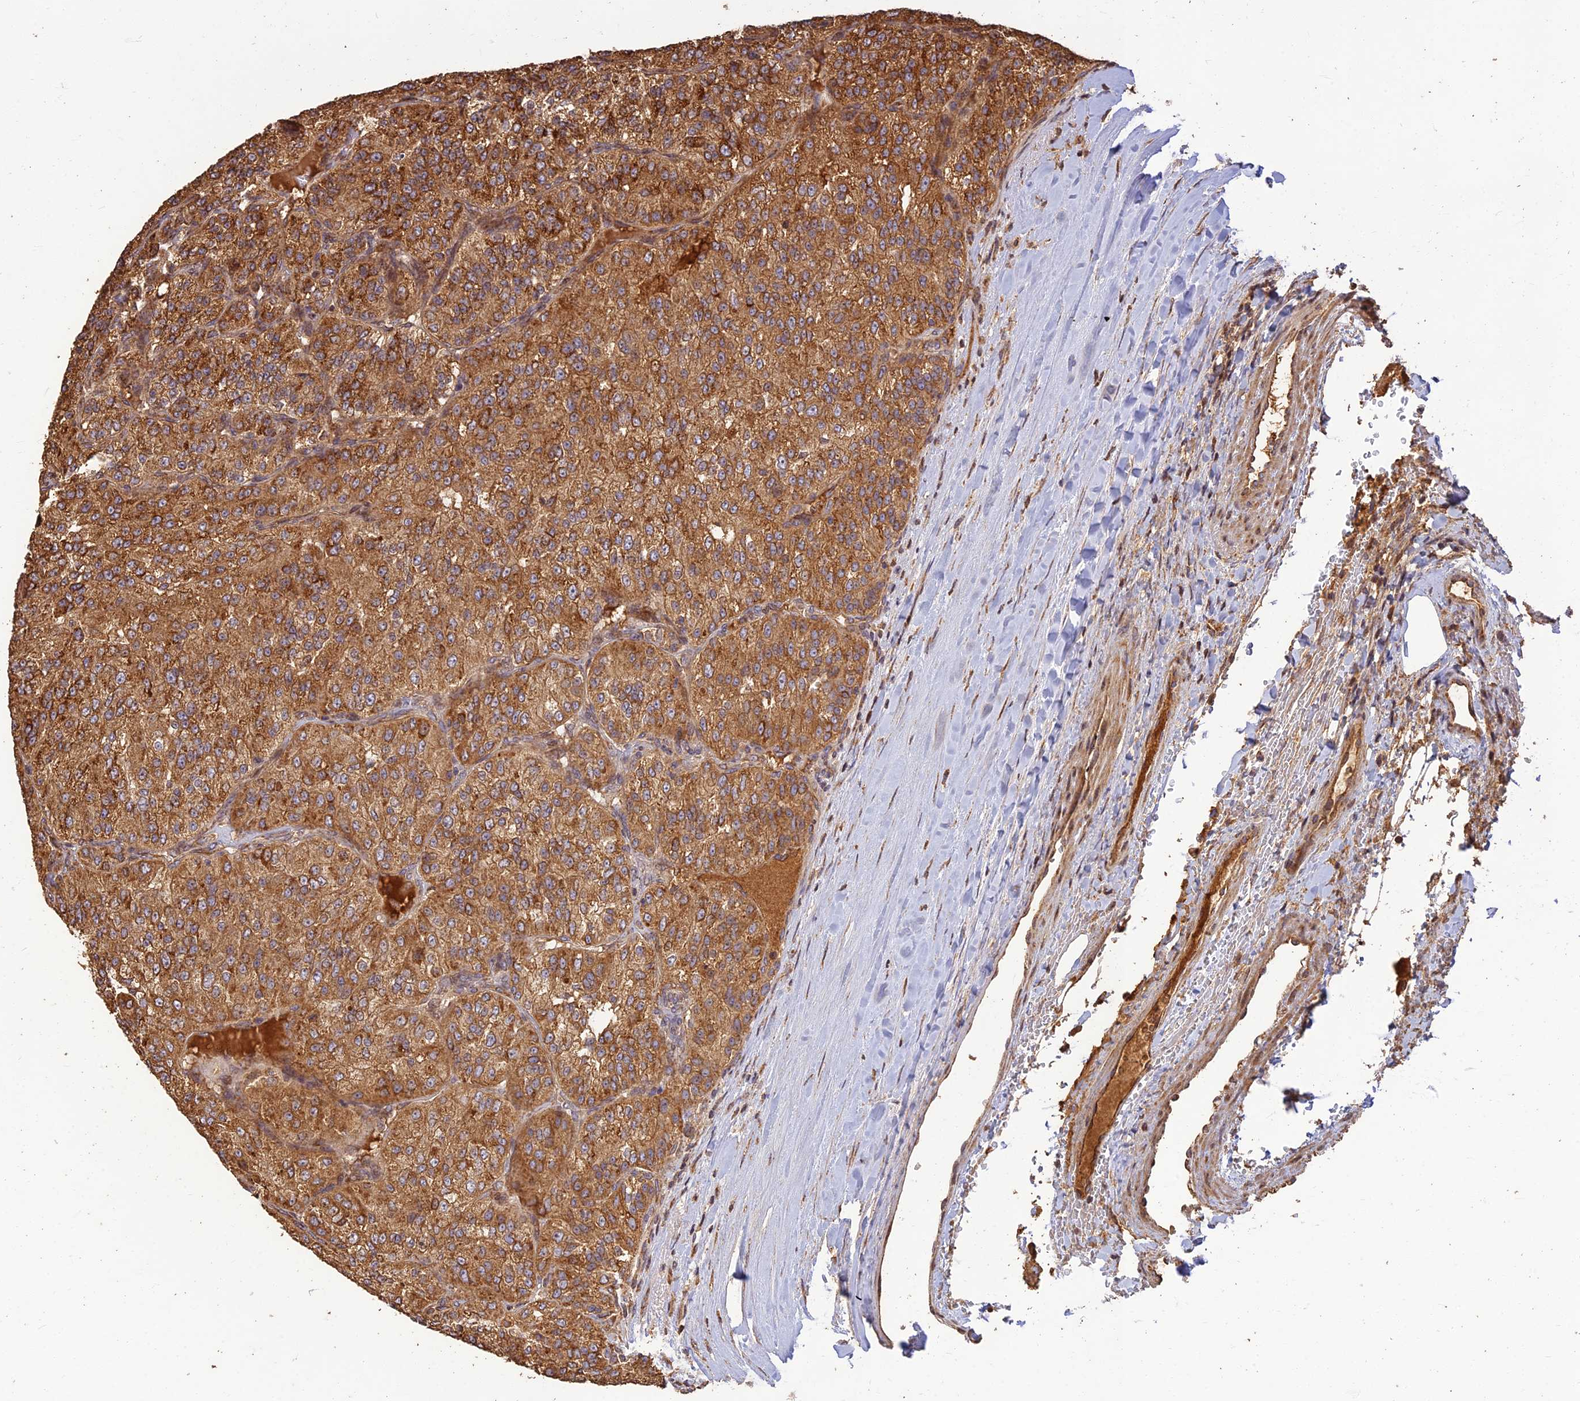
{"staining": {"intensity": "strong", "quantity": ">75%", "location": "cytoplasmic/membranous"}, "tissue": "renal cancer", "cell_type": "Tumor cells", "image_type": "cancer", "snomed": [{"axis": "morphology", "description": "Adenocarcinoma, NOS"}, {"axis": "topography", "description": "Kidney"}], "caption": "Protein staining of adenocarcinoma (renal) tissue displays strong cytoplasmic/membranous positivity in approximately >75% of tumor cells.", "gene": "CORO1C", "patient": {"sex": "female", "age": 63}}